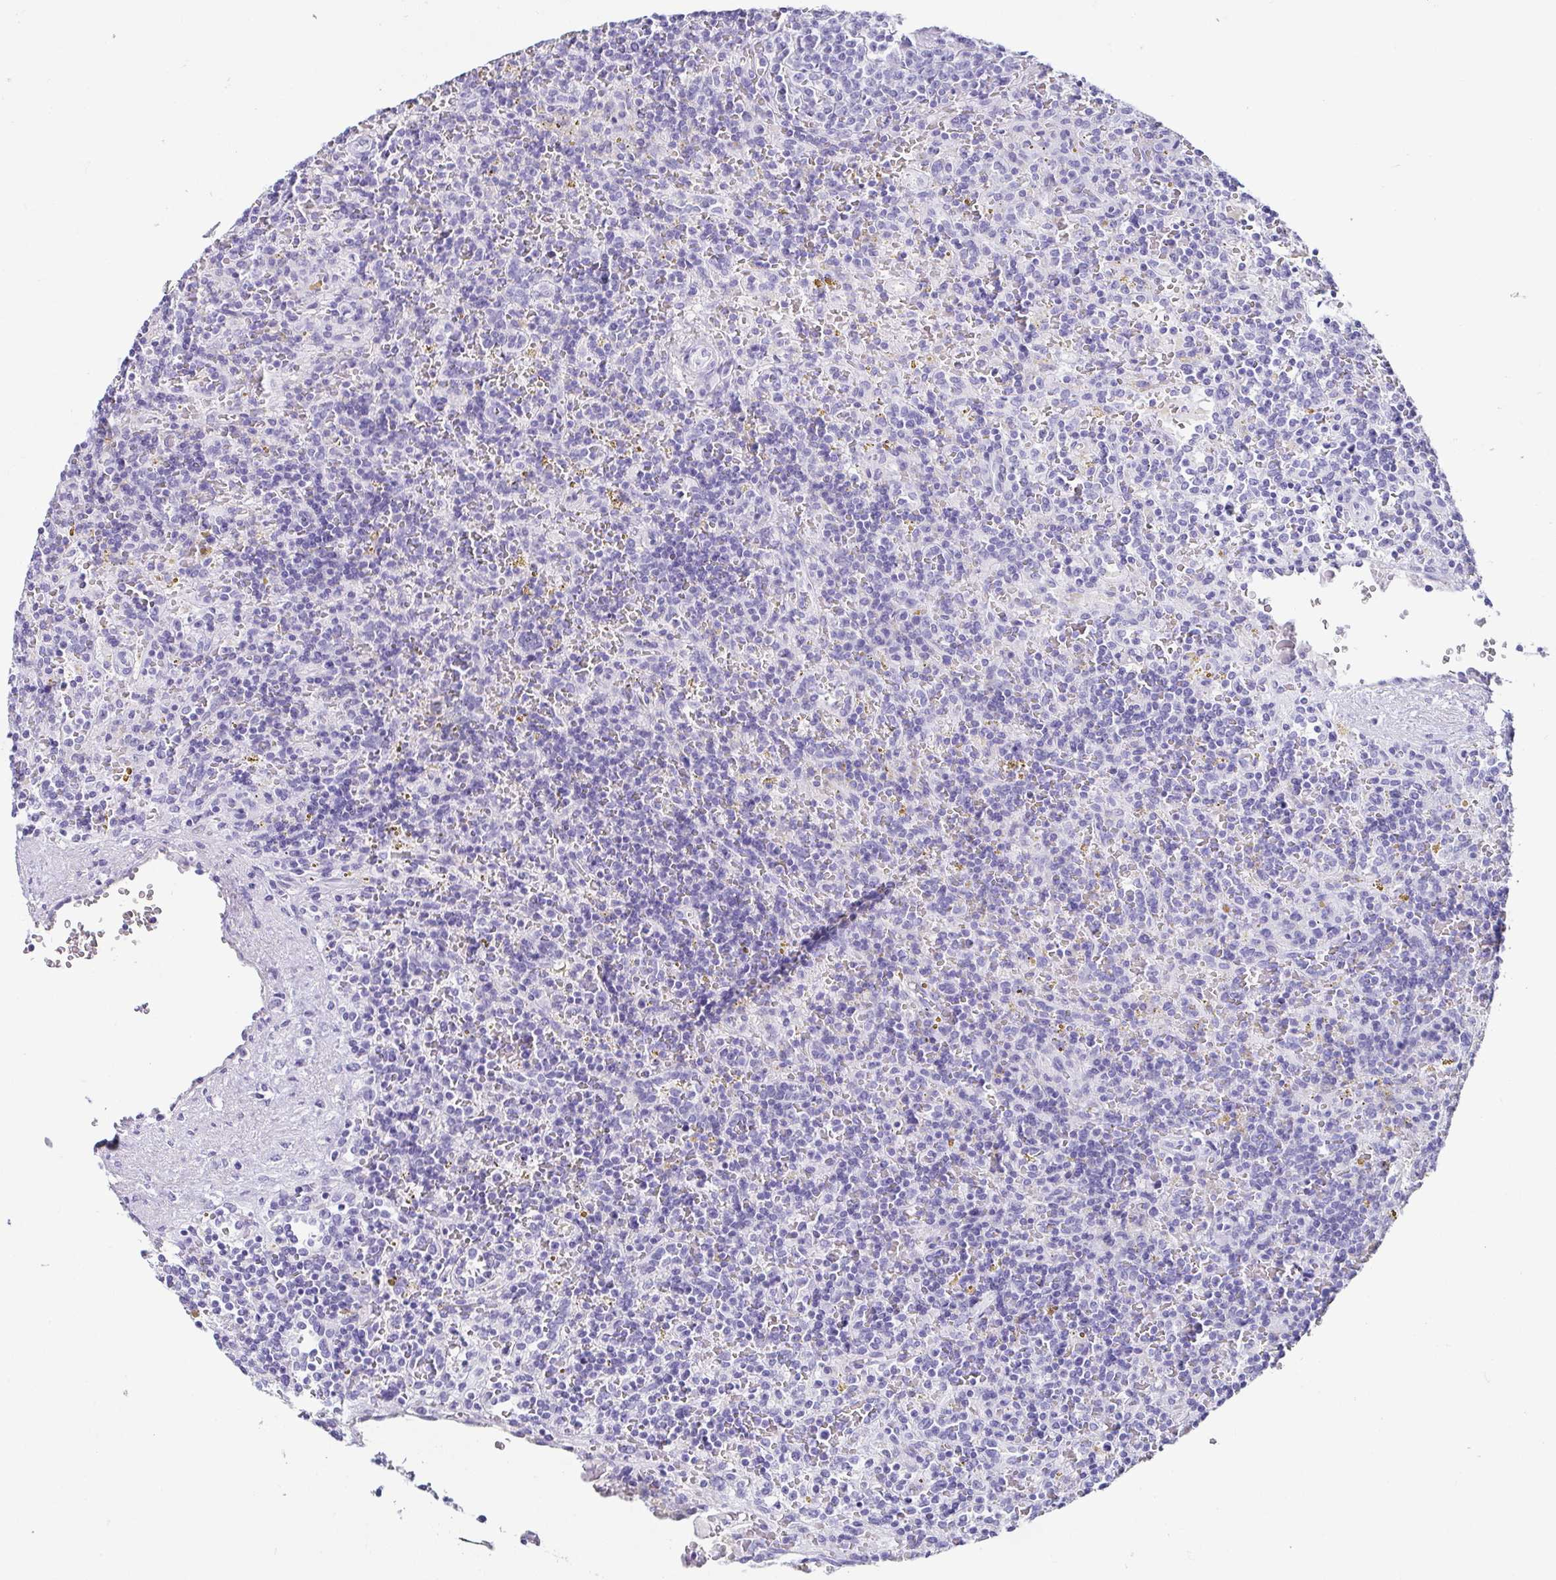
{"staining": {"intensity": "negative", "quantity": "none", "location": "none"}, "tissue": "lymphoma", "cell_type": "Tumor cells", "image_type": "cancer", "snomed": [{"axis": "morphology", "description": "Malignant lymphoma, non-Hodgkin's type, Low grade"}, {"axis": "topography", "description": "Spleen"}], "caption": "Tumor cells are negative for brown protein staining in low-grade malignant lymphoma, non-Hodgkin's type.", "gene": "CD164L2", "patient": {"sex": "male", "age": 67}}